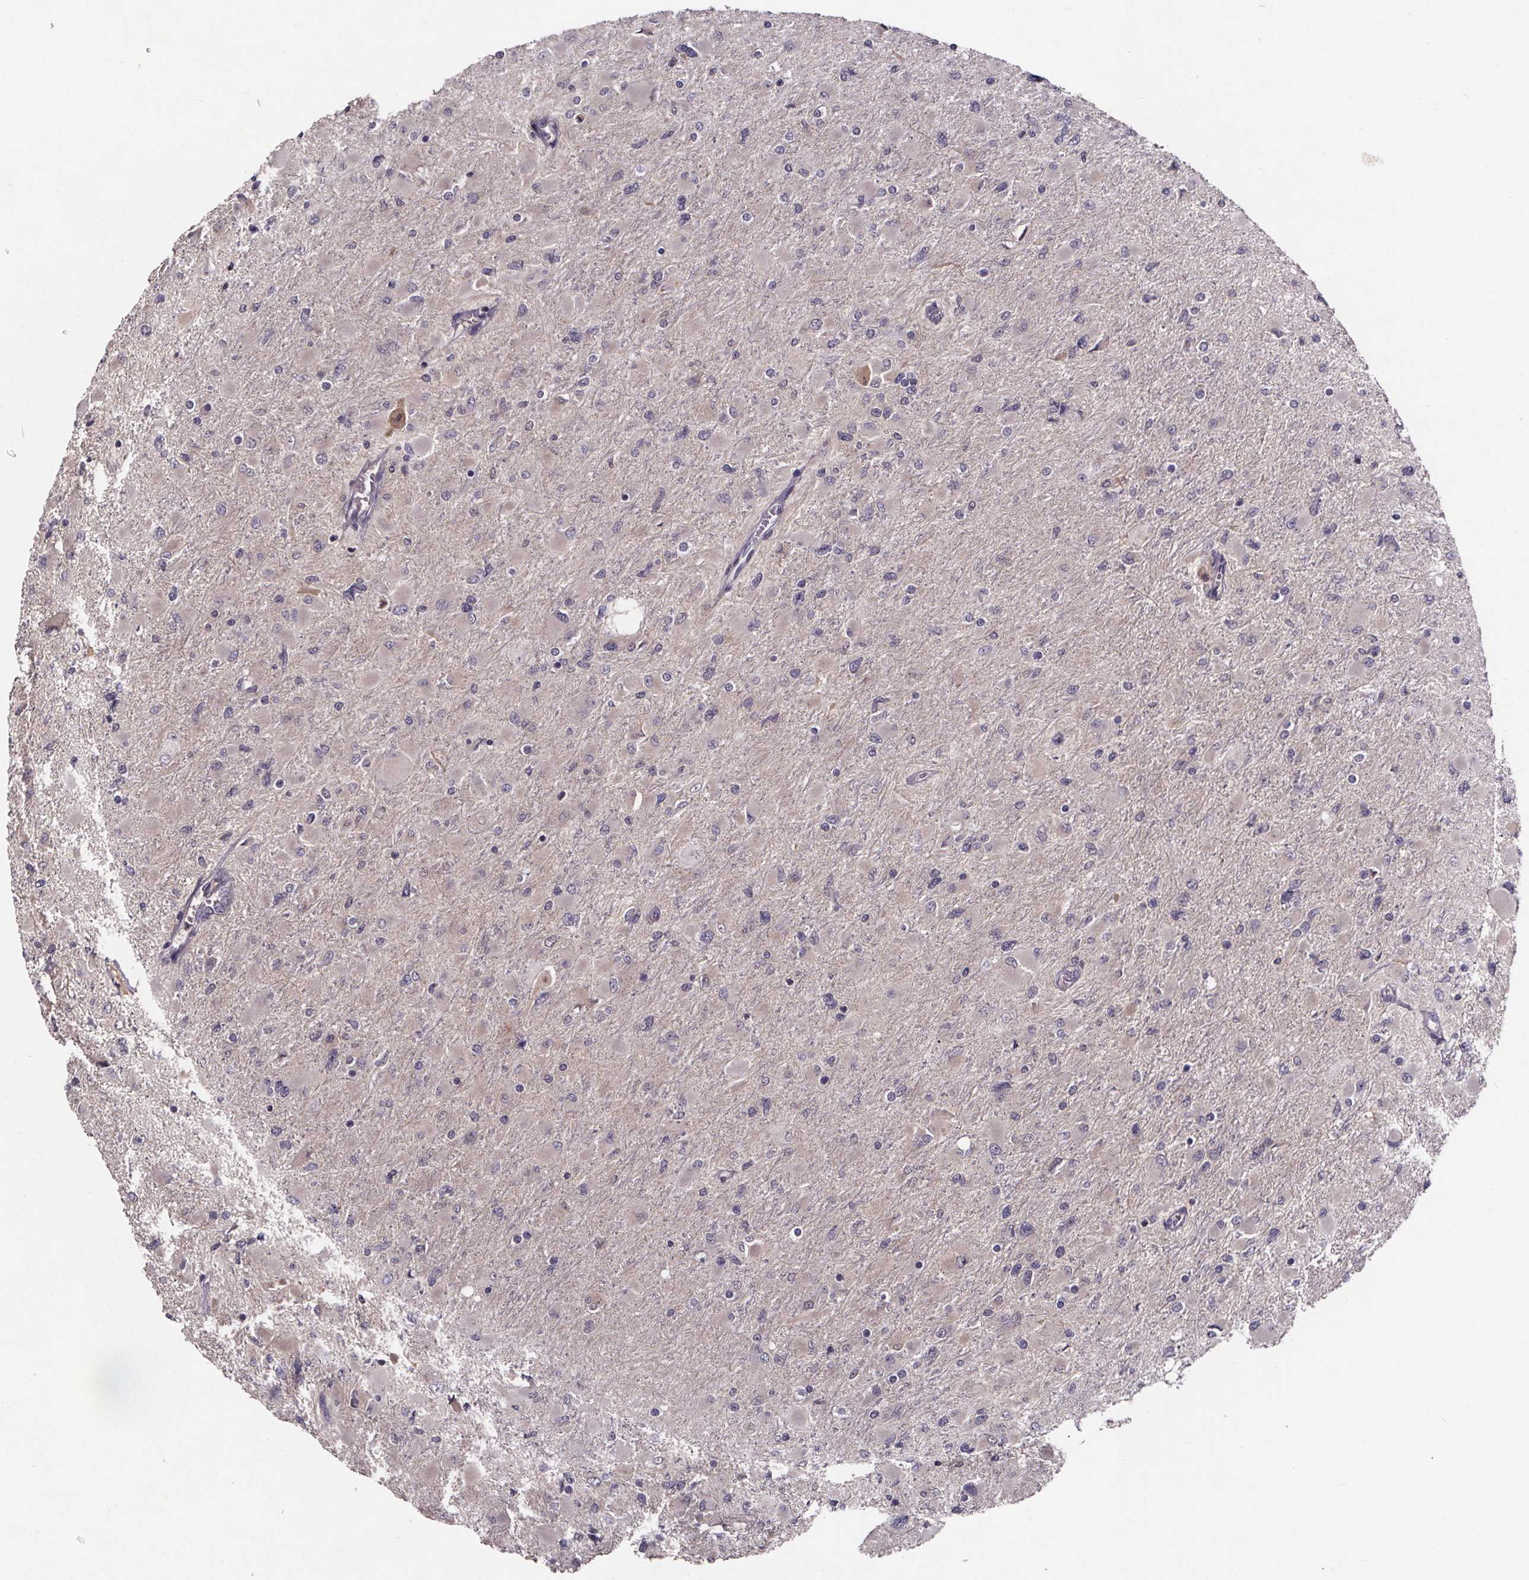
{"staining": {"intensity": "negative", "quantity": "none", "location": "none"}, "tissue": "glioma", "cell_type": "Tumor cells", "image_type": "cancer", "snomed": [{"axis": "morphology", "description": "Glioma, malignant, High grade"}, {"axis": "topography", "description": "Cerebral cortex"}], "caption": "Tumor cells show no significant positivity in glioma. (Stains: DAB (3,3'-diaminobenzidine) IHC with hematoxylin counter stain, Microscopy: brightfield microscopy at high magnification).", "gene": "NPHP4", "patient": {"sex": "female", "age": 36}}